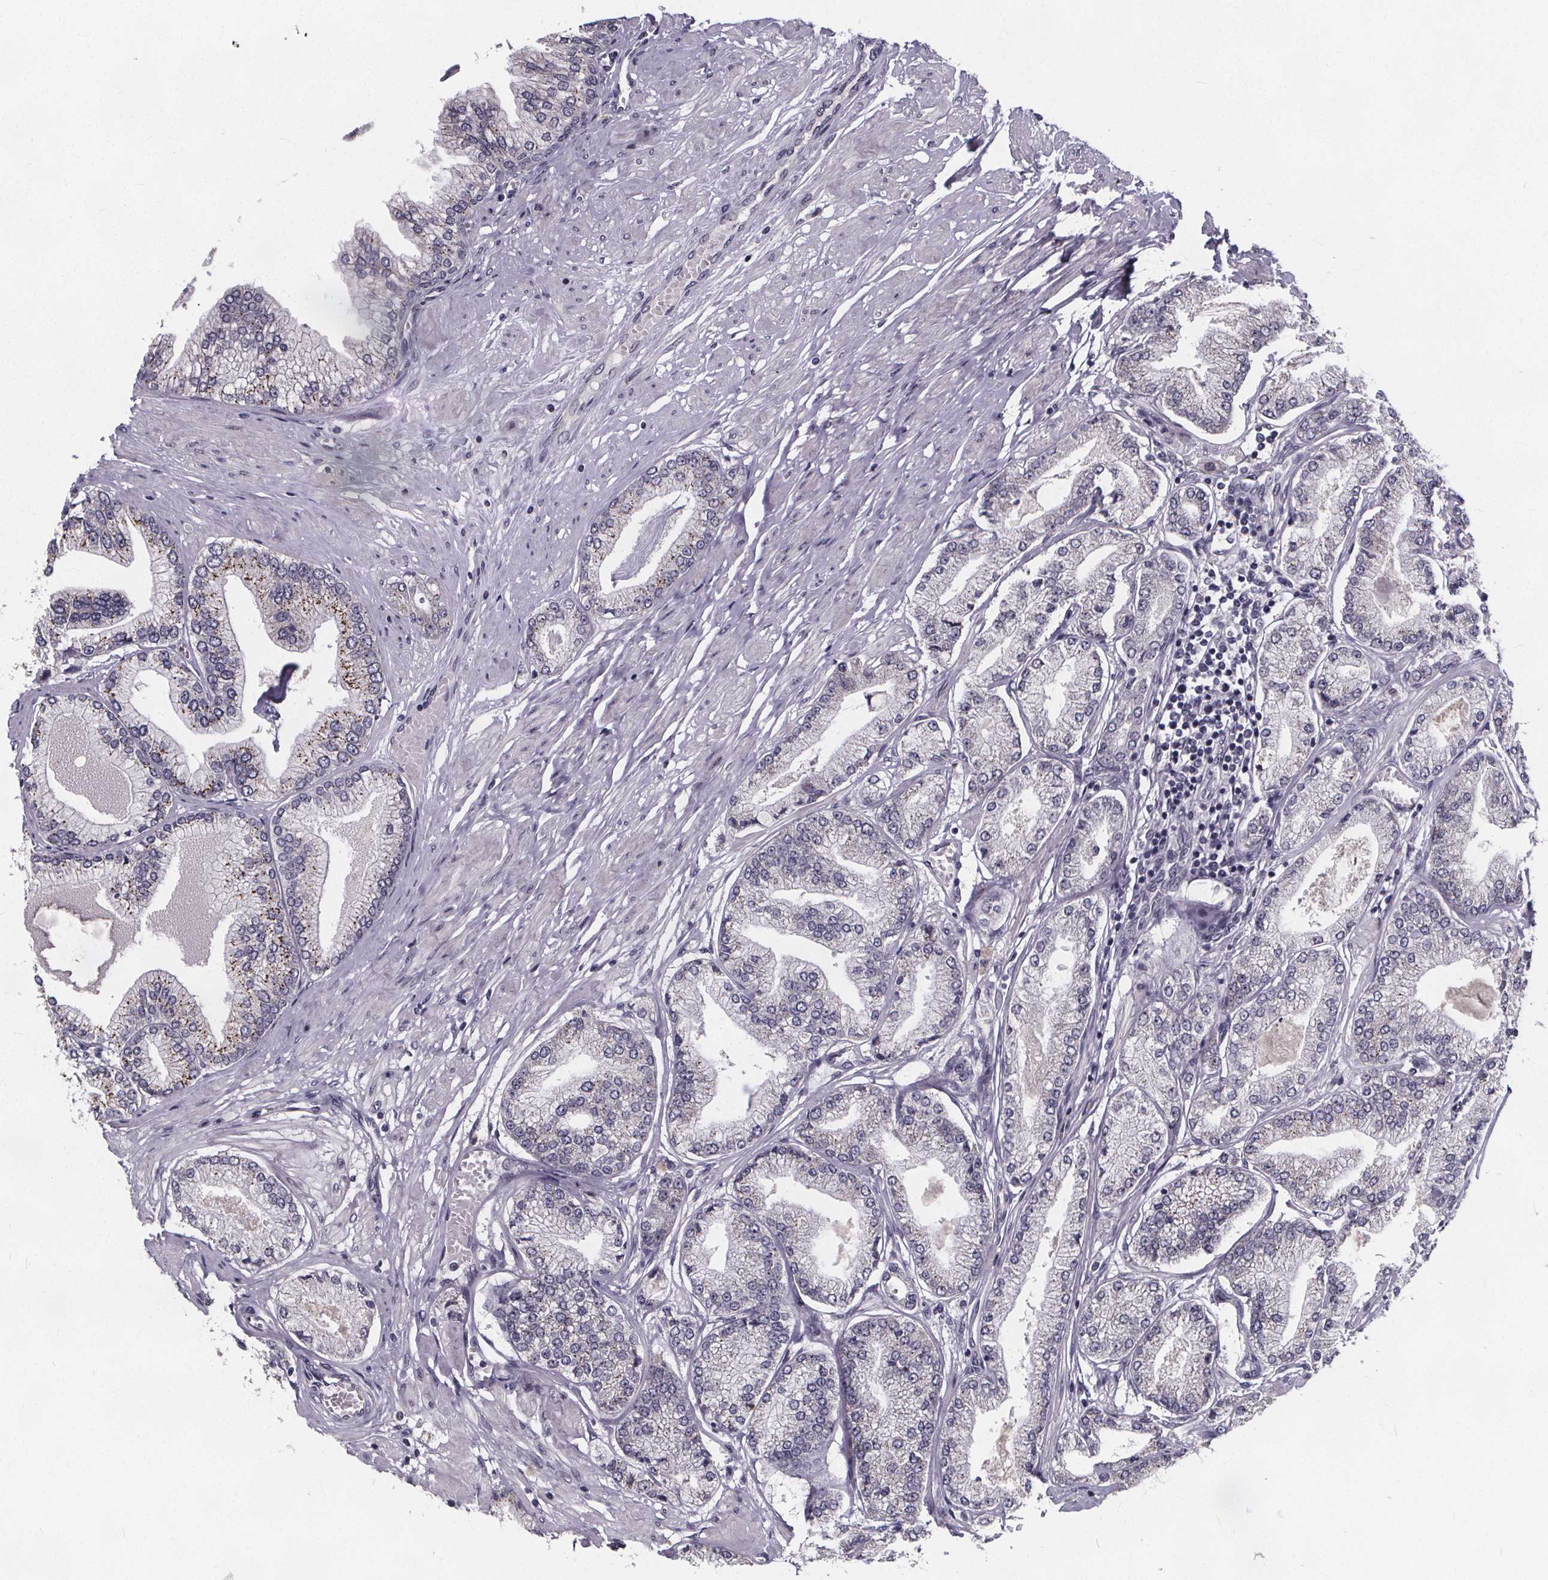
{"staining": {"intensity": "weak", "quantity": "<25%", "location": "cytoplasmic/membranous"}, "tissue": "prostate cancer", "cell_type": "Tumor cells", "image_type": "cancer", "snomed": [{"axis": "morphology", "description": "Adenocarcinoma, Low grade"}, {"axis": "topography", "description": "Prostate"}], "caption": "The photomicrograph demonstrates no significant positivity in tumor cells of prostate cancer (low-grade adenocarcinoma).", "gene": "FAM181B", "patient": {"sex": "male", "age": 55}}